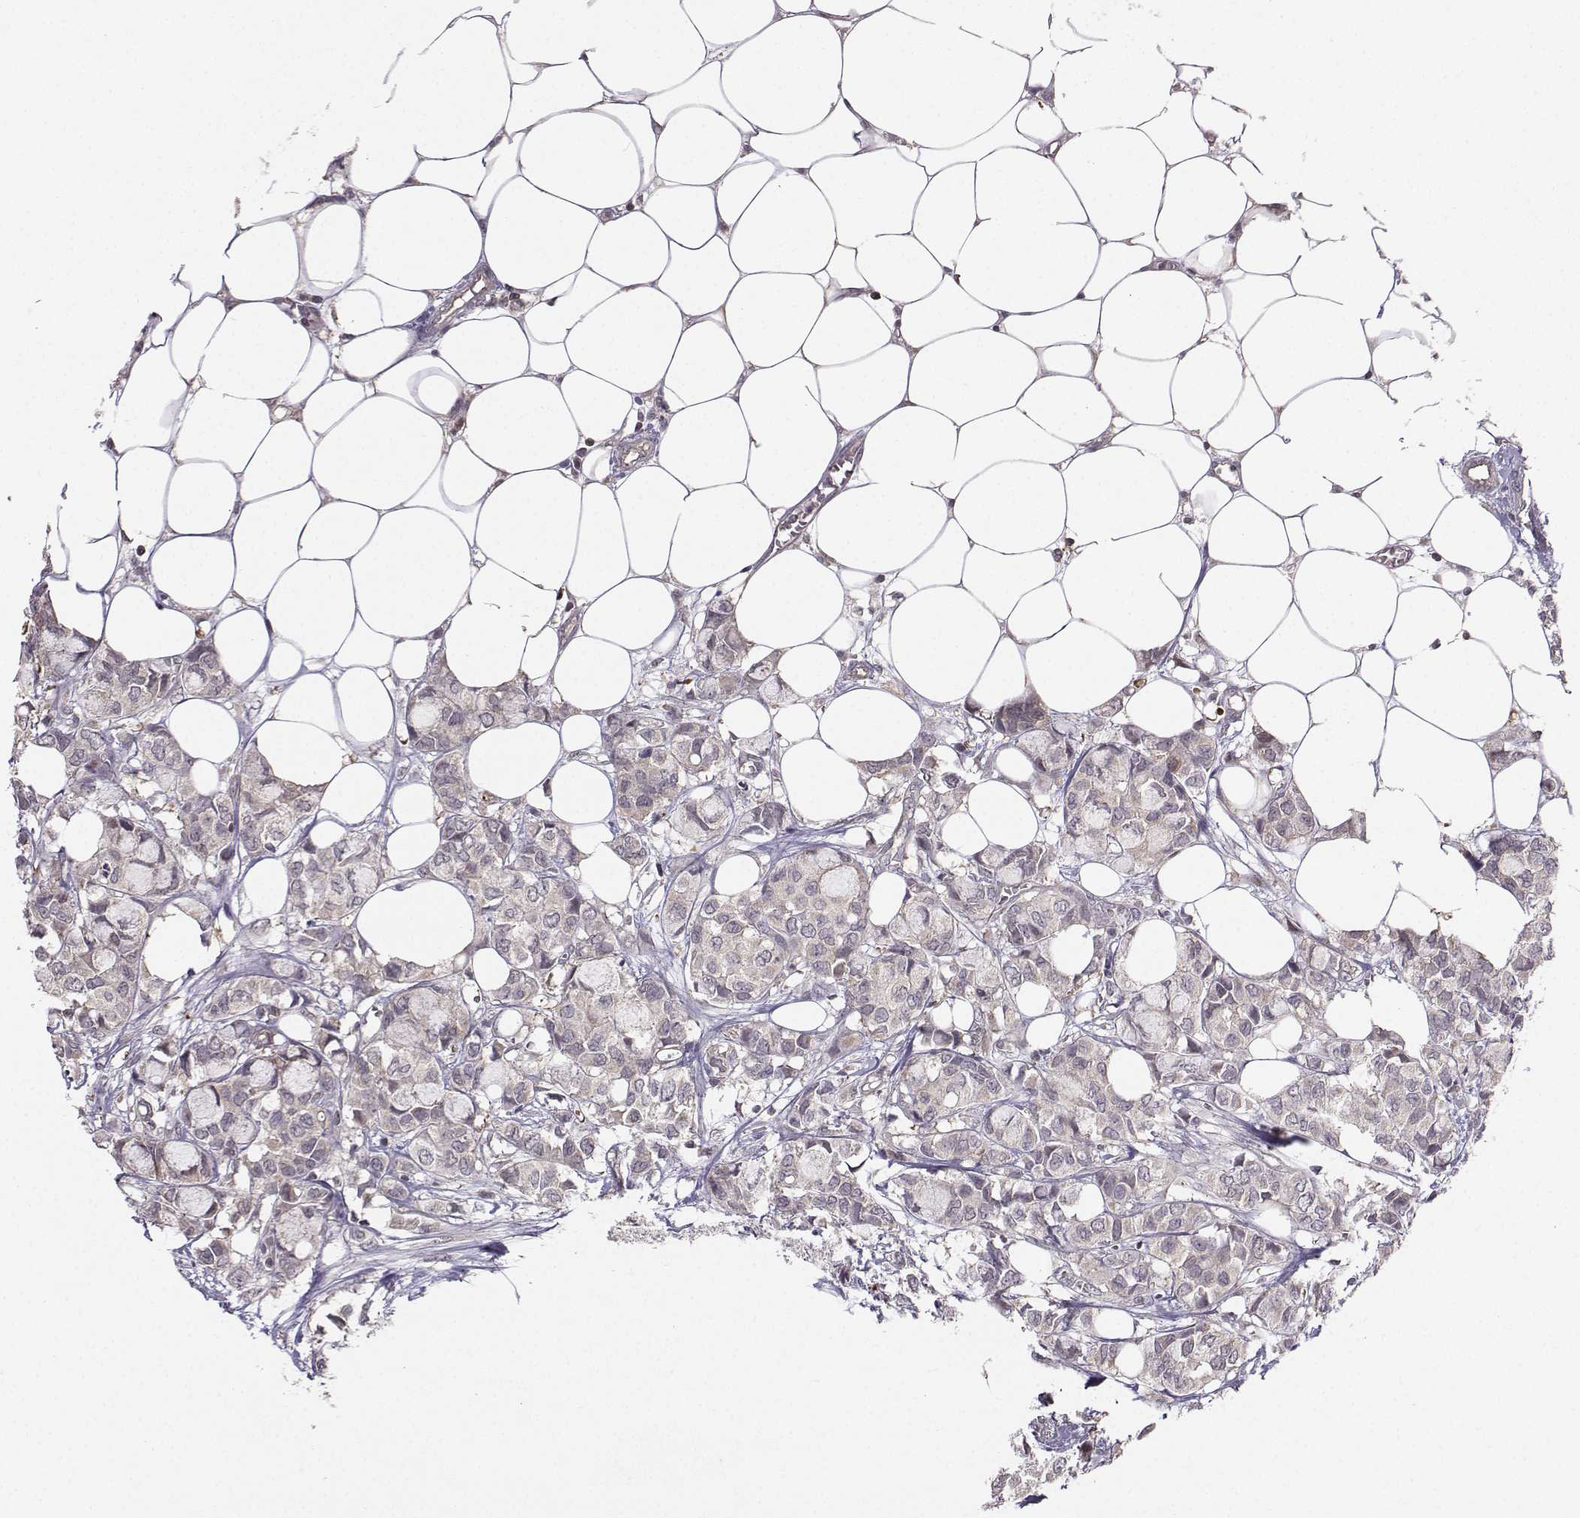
{"staining": {"intensity": "negative", "quantity": "none", "location": "none"}, "tissue": "breast cancer", "cell_type": "Tumor cells", "image_type": "cancer", "snomed": [{"axis": "morphology", "description": "Duct carcinoma"}, {"axis": "topography", "description": "Breast"}], "caption": "DAB (3,3'-diaminobenzidine) immunohistochemical staining of breast cancer reveals no significant expression in tumor cells. Brightfield microscopy of immunohistochemistry stained with DAB (3,3'-diaminobenzidine) (brown) and hematoxylin (blue), captured at high magnification.", "gene": "PKP2", "patient": {"sex": "female", "age": 85}}